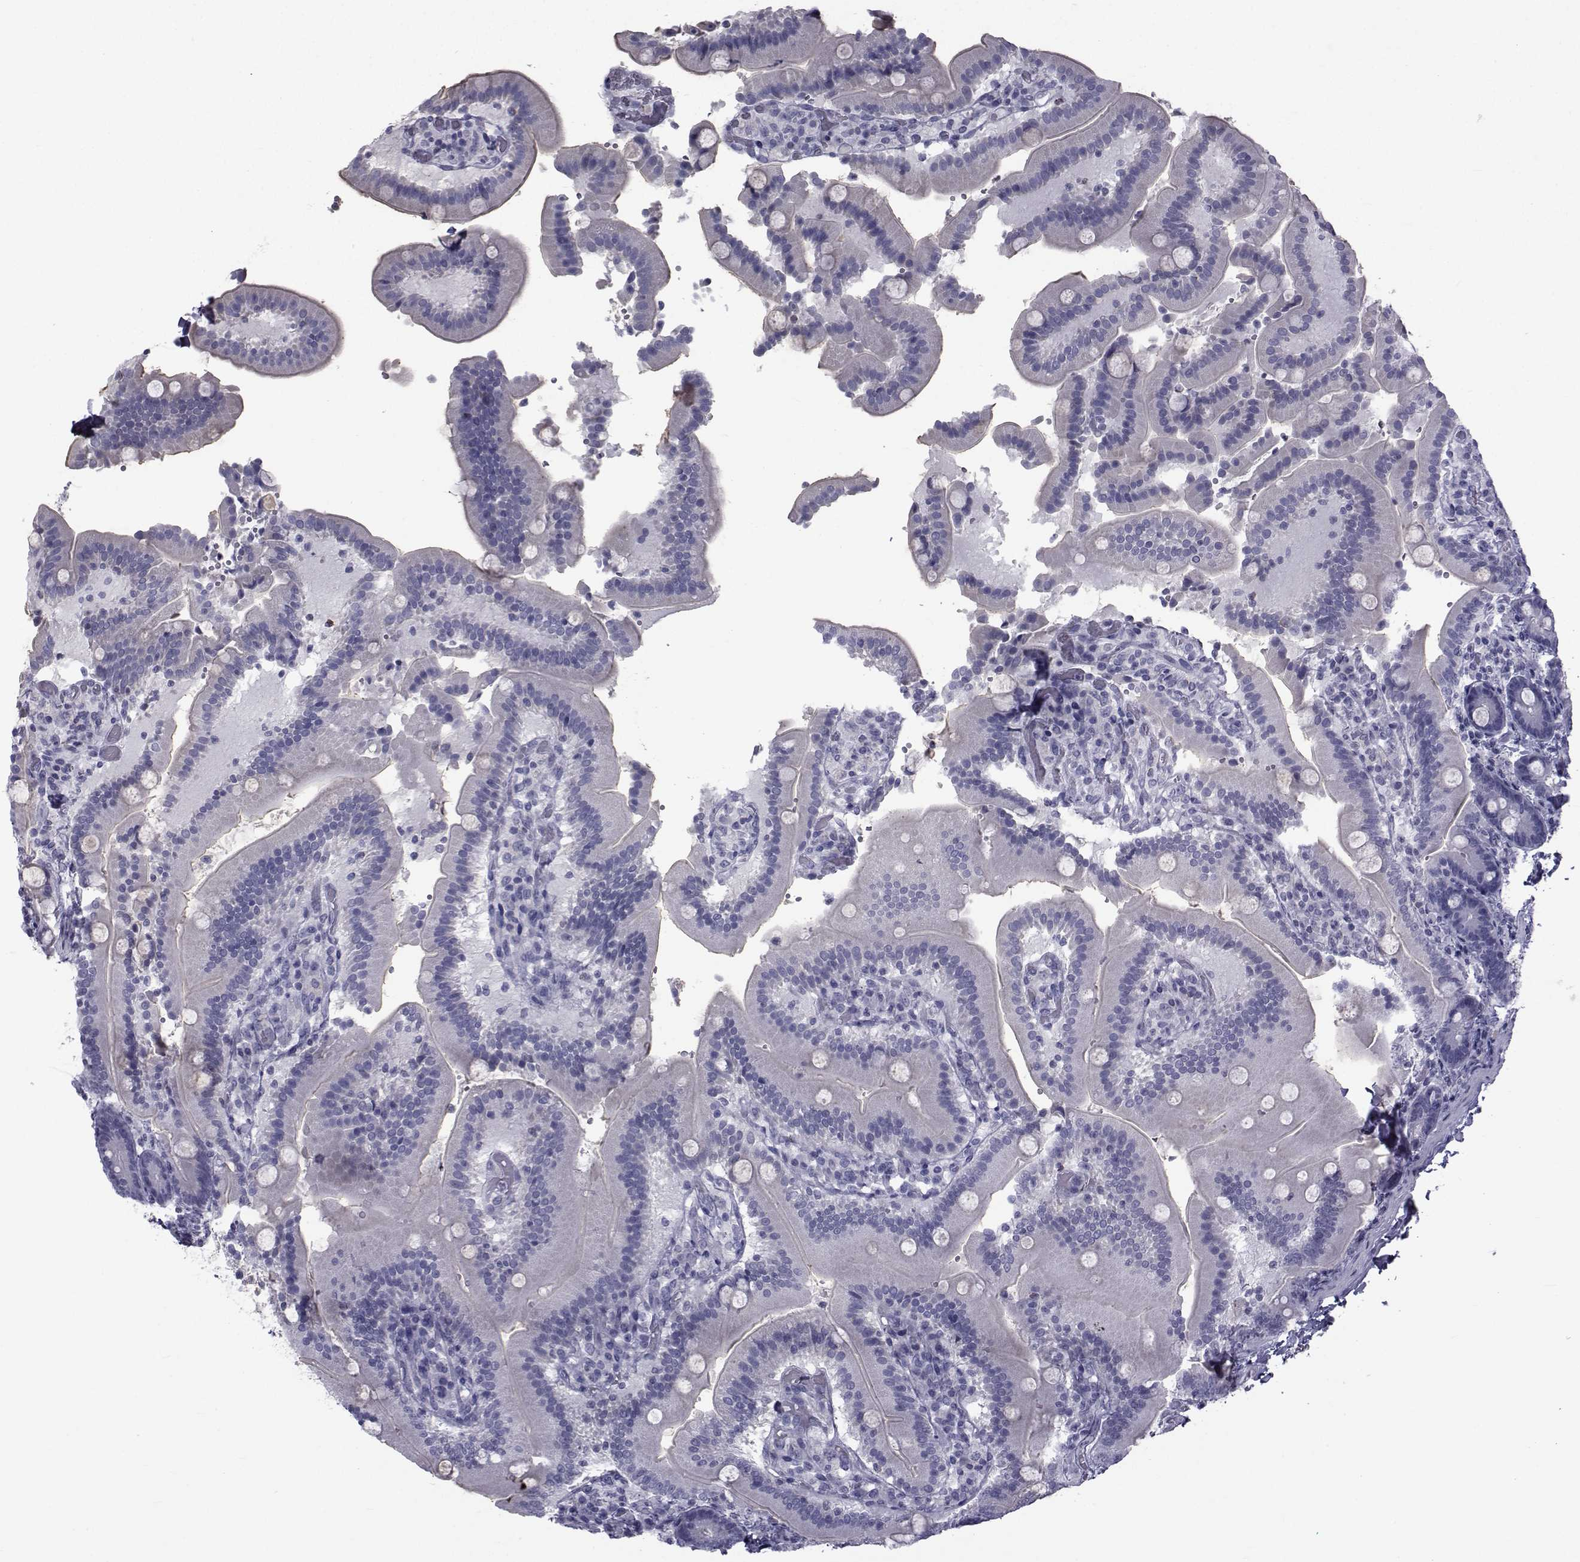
{"staining": {"intensity": "negative", "quantity": "none", "location": "none"}, "tissue": "duodenum", "cell_type": "Glandular cells", "image_type": "normal", "snomed": [{"axis": "morphology", "description": "Normal tissue, NOS"}, {"axis": "topography", "description": "Duodenum"}], "caption": "Glandular cells are negative for brown protein staining in unremarkable duodenum. Nuclei are stained in blue.", "gene": "FDXR", "patient": {"sex": "female", "age": 62}}